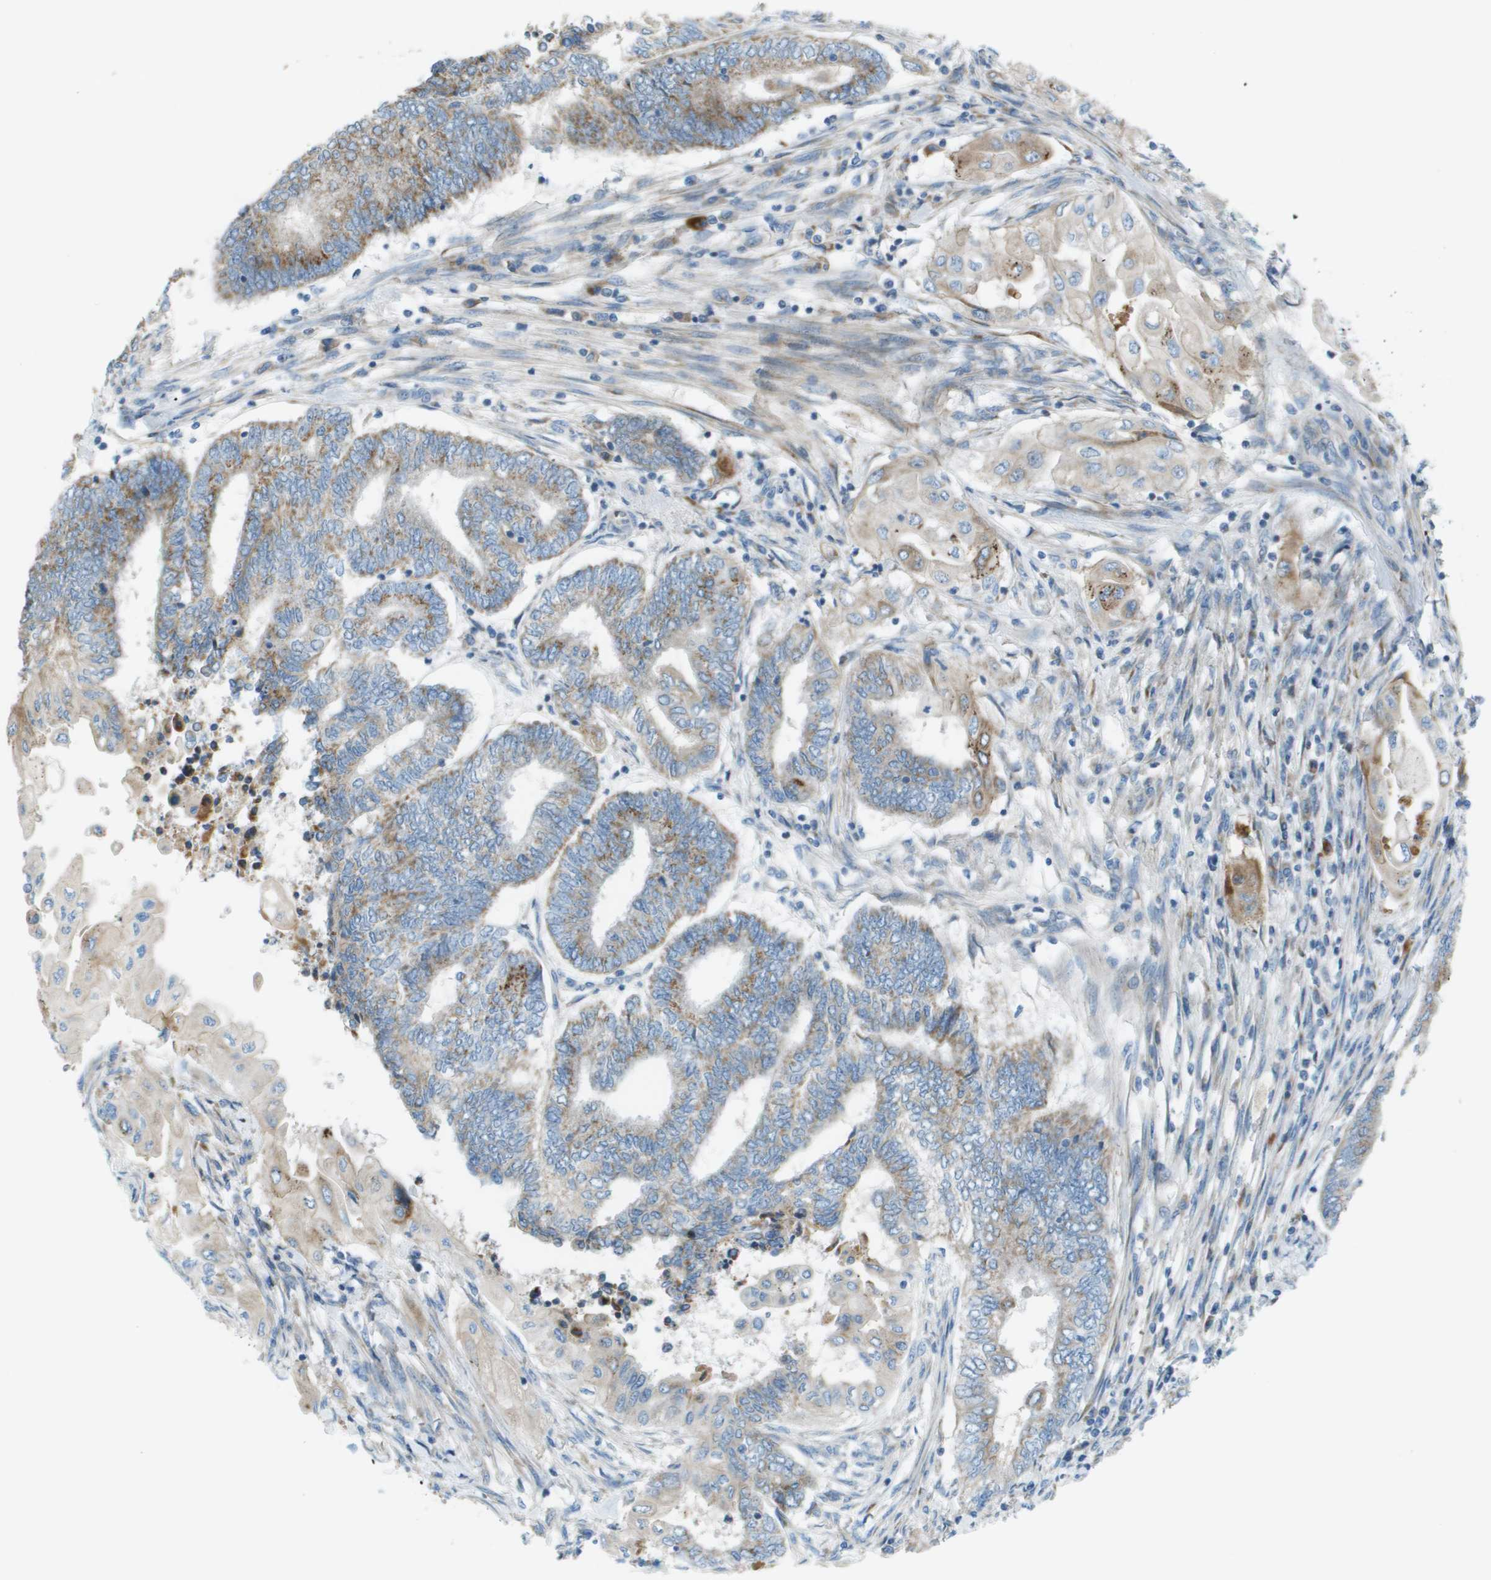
{"staining": {"intensity": "moderate", "quantity": ">75%", "location": "cytoplasmic/membranous"}, "tissue": "endometrial cancer", "cell_type": "Tumor cells", "image_type": "cancer", "snomed": [{"axis": "morphology", "description": "Adenocarcinoma, NOS"}, {"axis": "topography", "description": "Uterus"}, {"axis": "topography", "description": "Endometrium"}], "caption": "Tumor cells reveal medium levels of moderate cytoplasmic/membranous expression in about >75% of cells in endometrial cancer.", "gene": "GALNT6", "patient": {"sex": "female", "age": 70}}